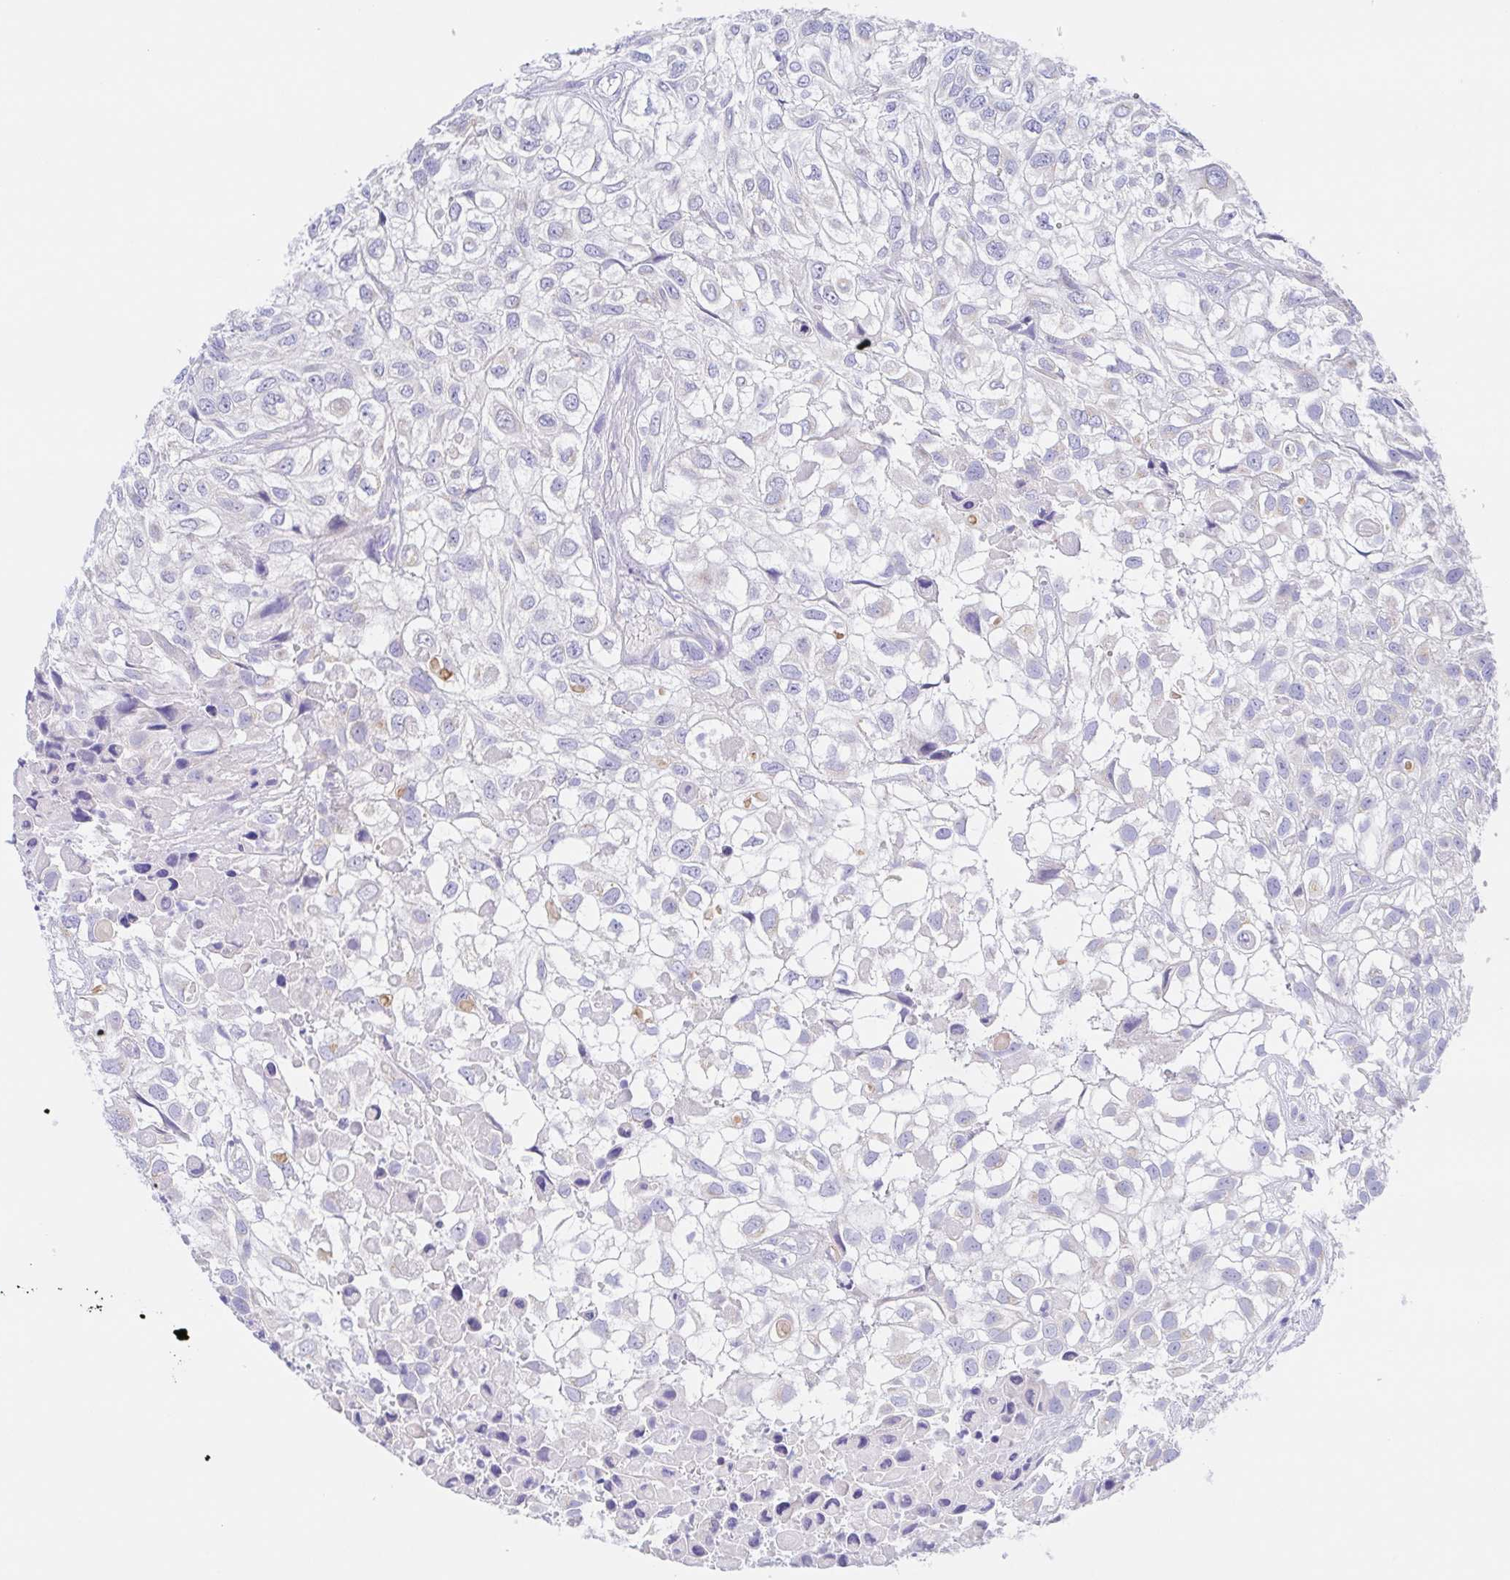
{"staining": {"intensity": "negative", "quantity": "none", "location": "none"}, "tissue": "urothelial cancer", "cell_type": "Tumor cells", "image_type": "cancer", "snomed": [{"axis": "morphology", "description": "Urothelial carcinoma, High grade"}, {"axis": "topography", "description": "Urinary bladder"}], "caption": "Protein analysis of urothelial carcinoma (high-grade) shows no significant staining in tumor cells.", "gene": "SCG3", "patient": {"sex": "male", "age": 56}}